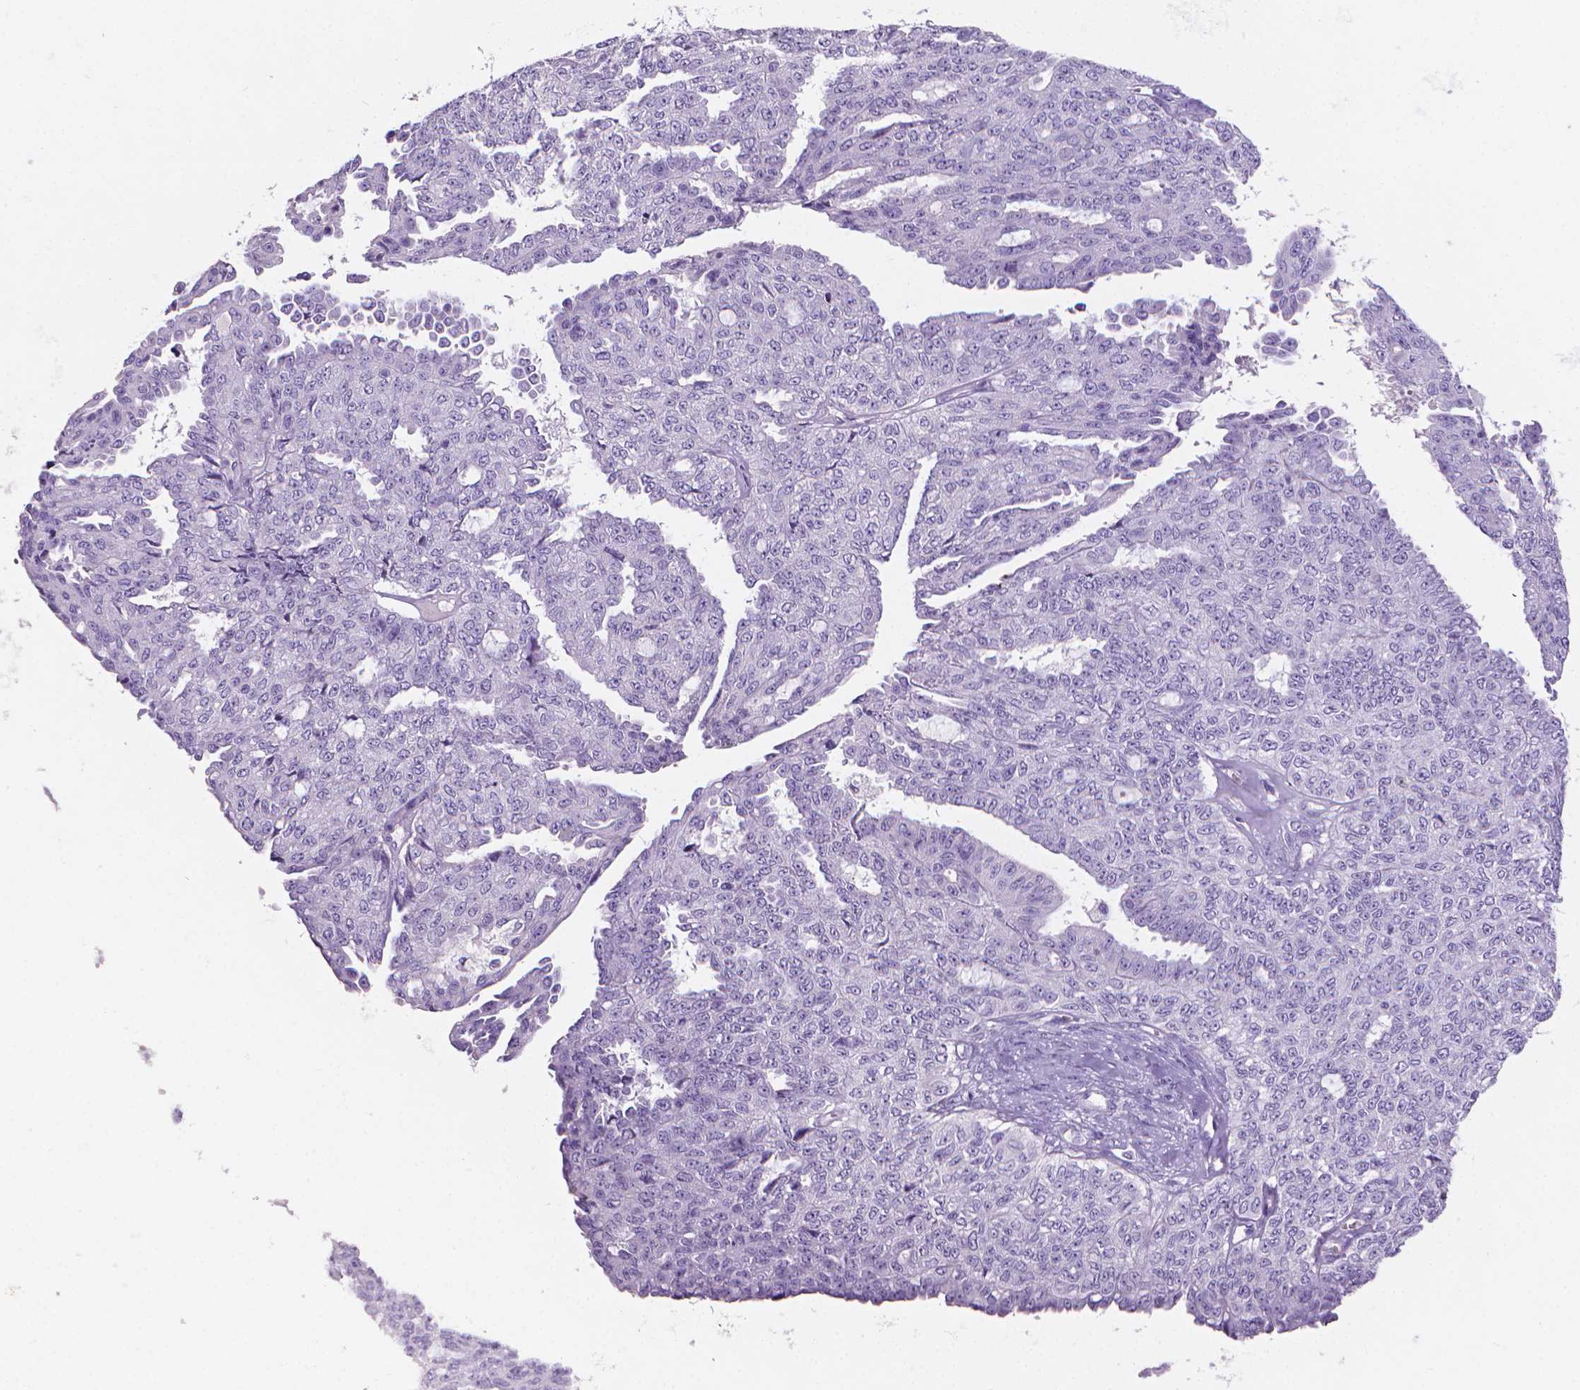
{"staining": {"intensity": "negative", "quantity": "none", "location": "none"}, "tissue": "ovarian cancer", "cell_type": "Tumor cells", "image_type": "cancer", "snomed": [{"axis": "morphology", "description": "Cystadenocarcinoma, serous, NOS"}, {"axis": "topography", "description": "Ovary"}], "caption": "IHC histopathology image of ovarian cancer stained for a protein (brown), which demonstrates no positivity in tumor cells.", "gene": "XPNPEP2", "patient": {"sex": "female", "age": 71}}